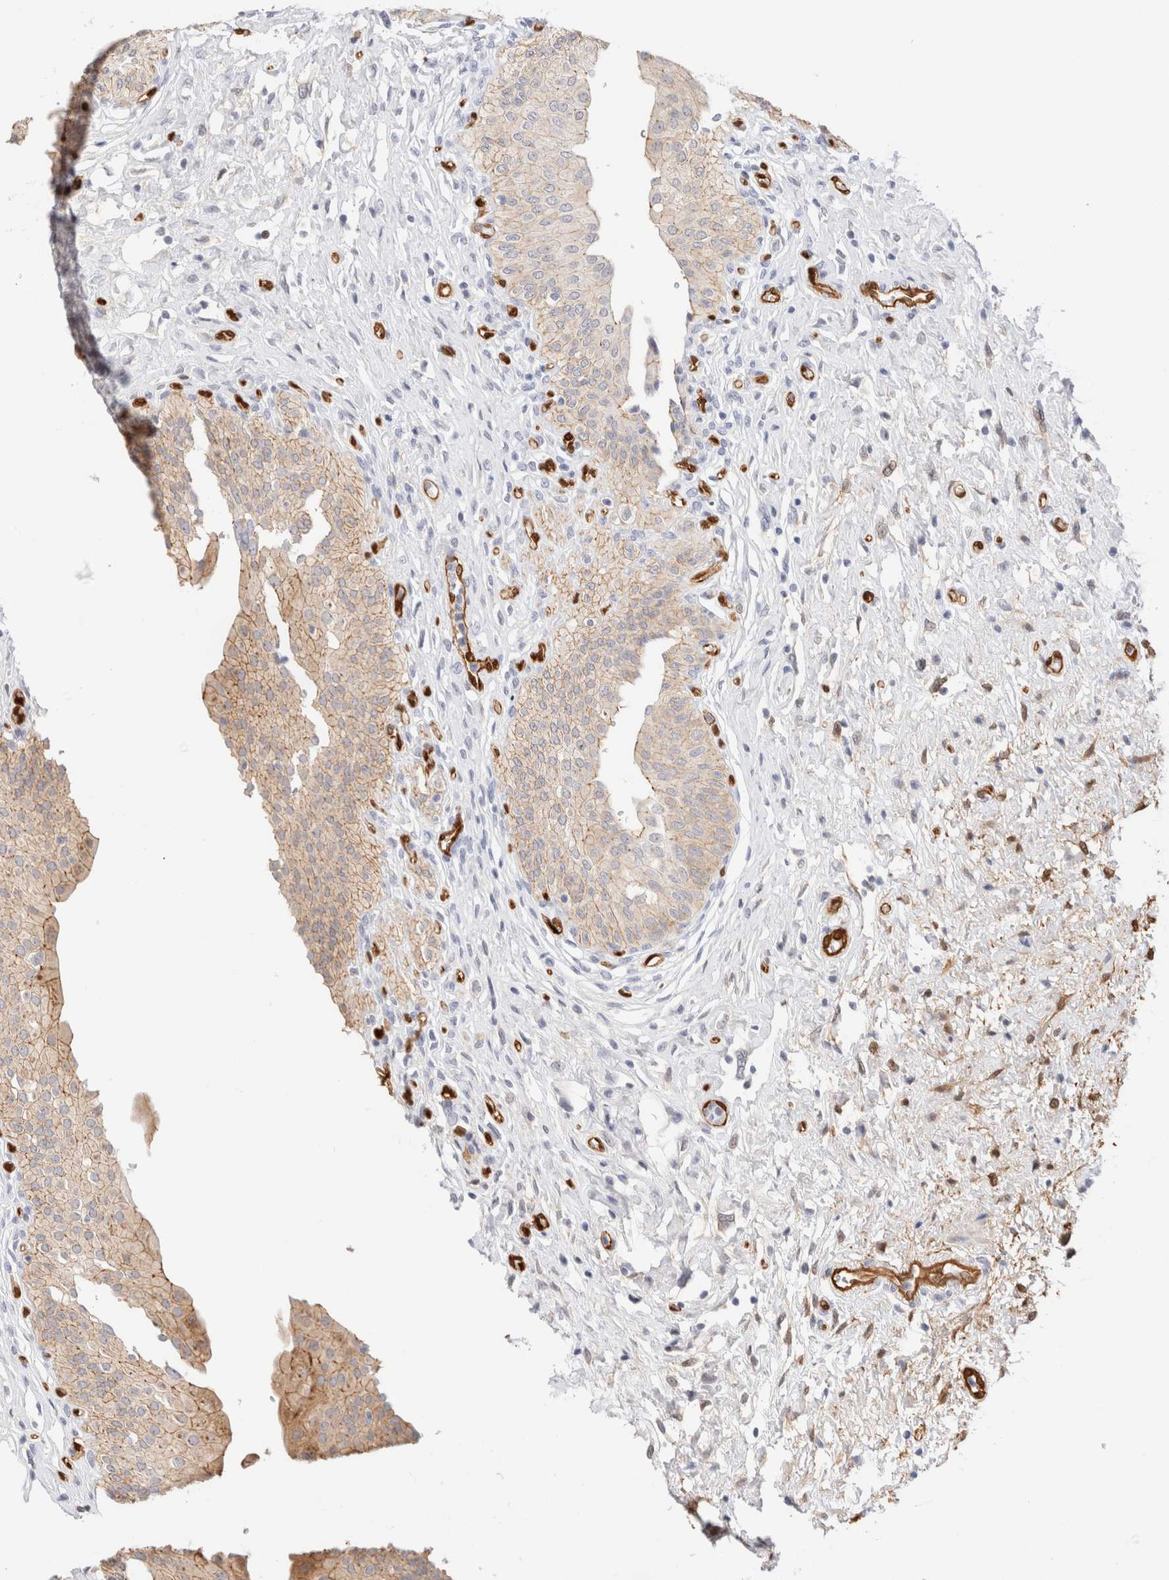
{"staining": {"intensity": "weak", "quantity": ">75%", "location": "cytoplasmic/membranous"}, "tissue": "urinary bladder", "cell_type": "Urothelial cells", "image_type": "normal", "snomed": [{"axis": "morphology", "description": "Normal tissue, NOS"}, {"axis": "topography", "description": "Urinary bladder"}], "caption": "Normal urinary bladder exhibits weak cytoplasmic/membranous expression in approximately >75% of urothelial cells (DAB IHC, brown staining for protein, blue staining for nuclei)..", "gene": "LMCD1", "patient": {"sex": "male", "age": 46}}